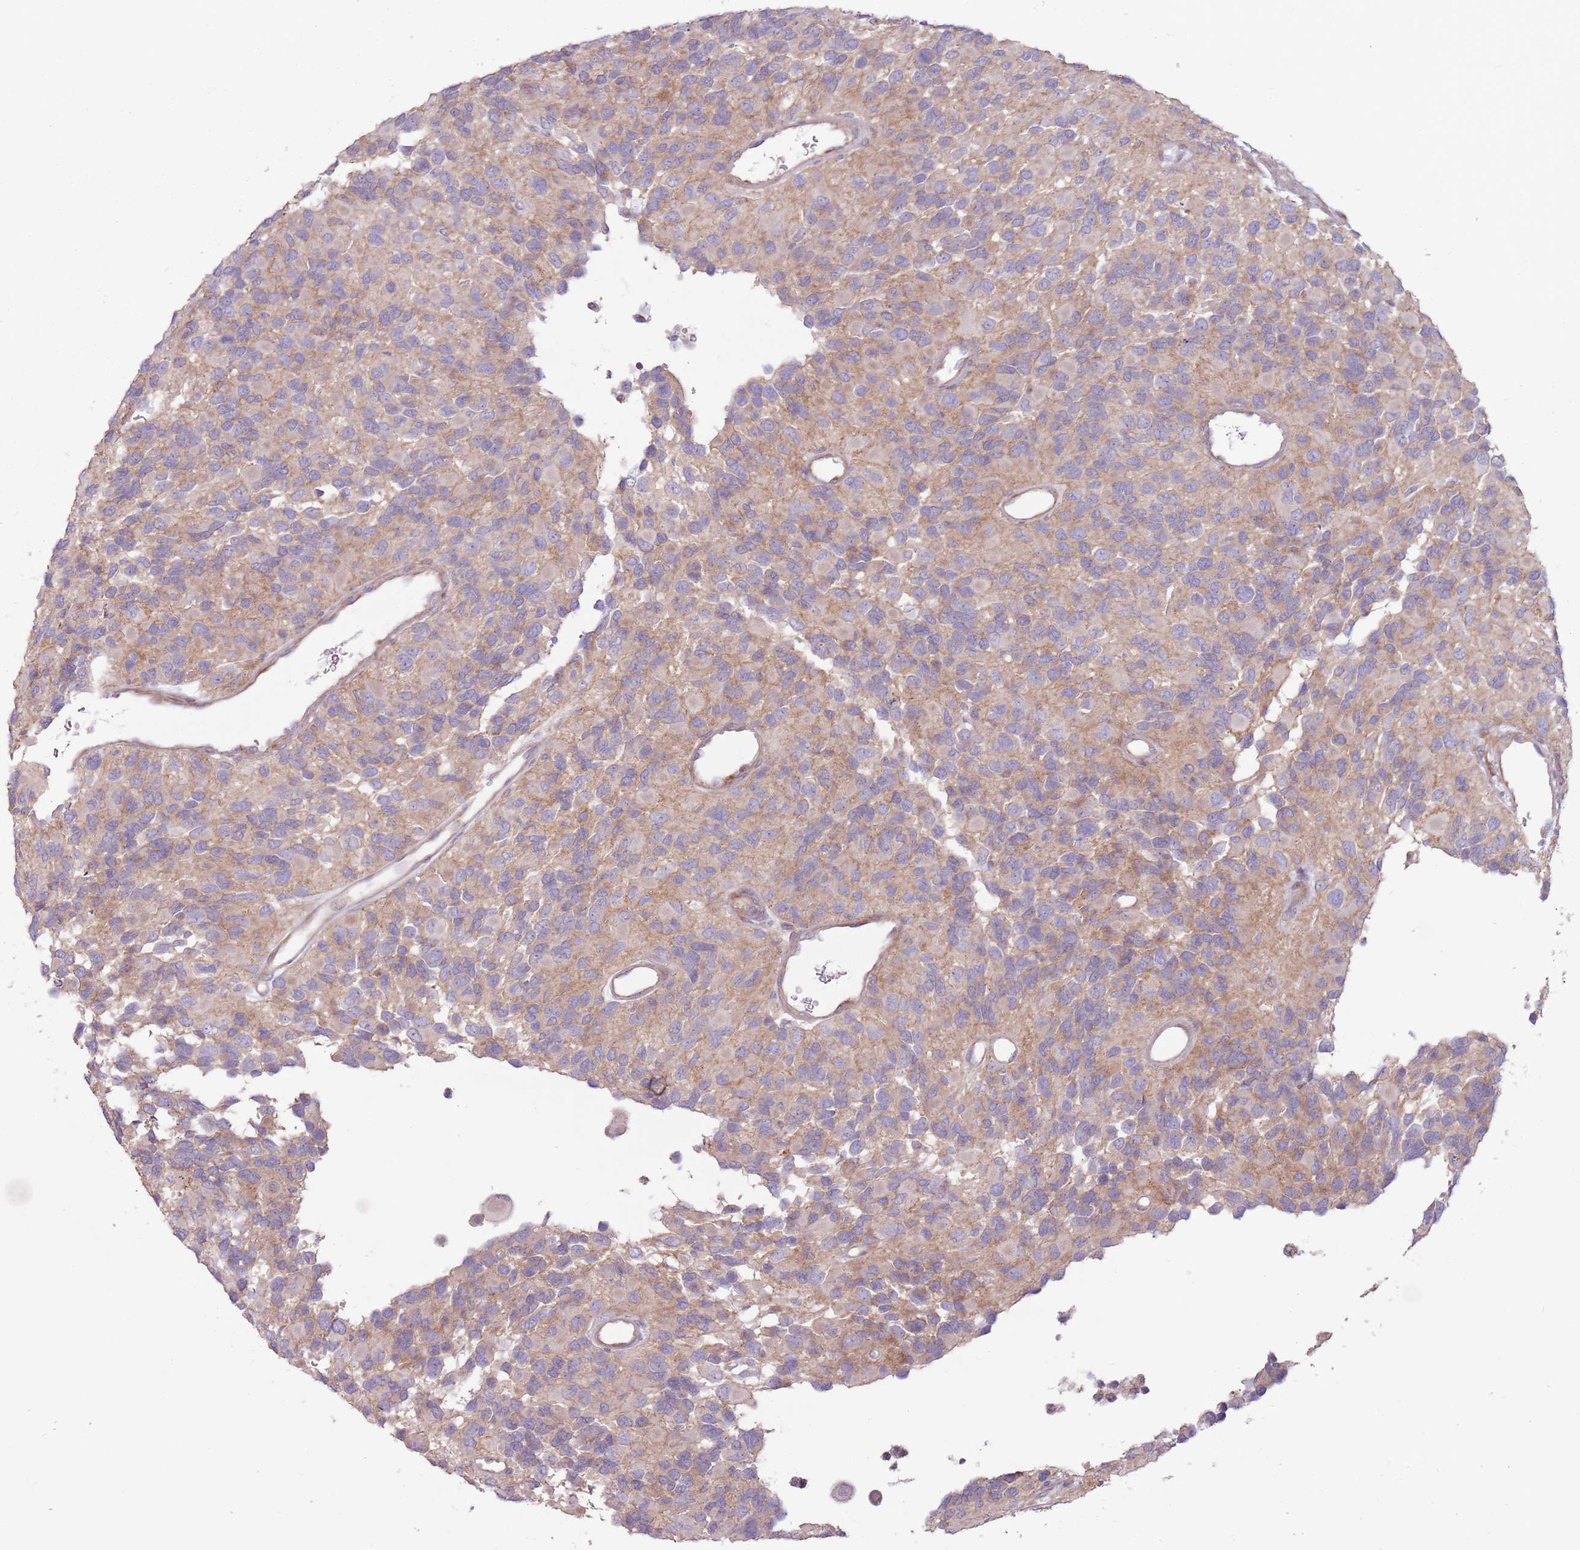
{"staining": {"intensity": "weak", "quantity": "<25%", "location": "cytoplasmic/membranous"}, "tissue": "glioma", "cell_type": "Tumor cells", "image_type": "cancer", "snomed": [{"axis": "morphology", "description": "Glioma, malignant, High grade"}, {"axis": "topography", "description": "Brain"}], "caption": "Tumor cells show no significant protein positivity in malignant high-grade glioma.", "gene": "CCDC150", "patient": {"sex": "male", "age": 77}}